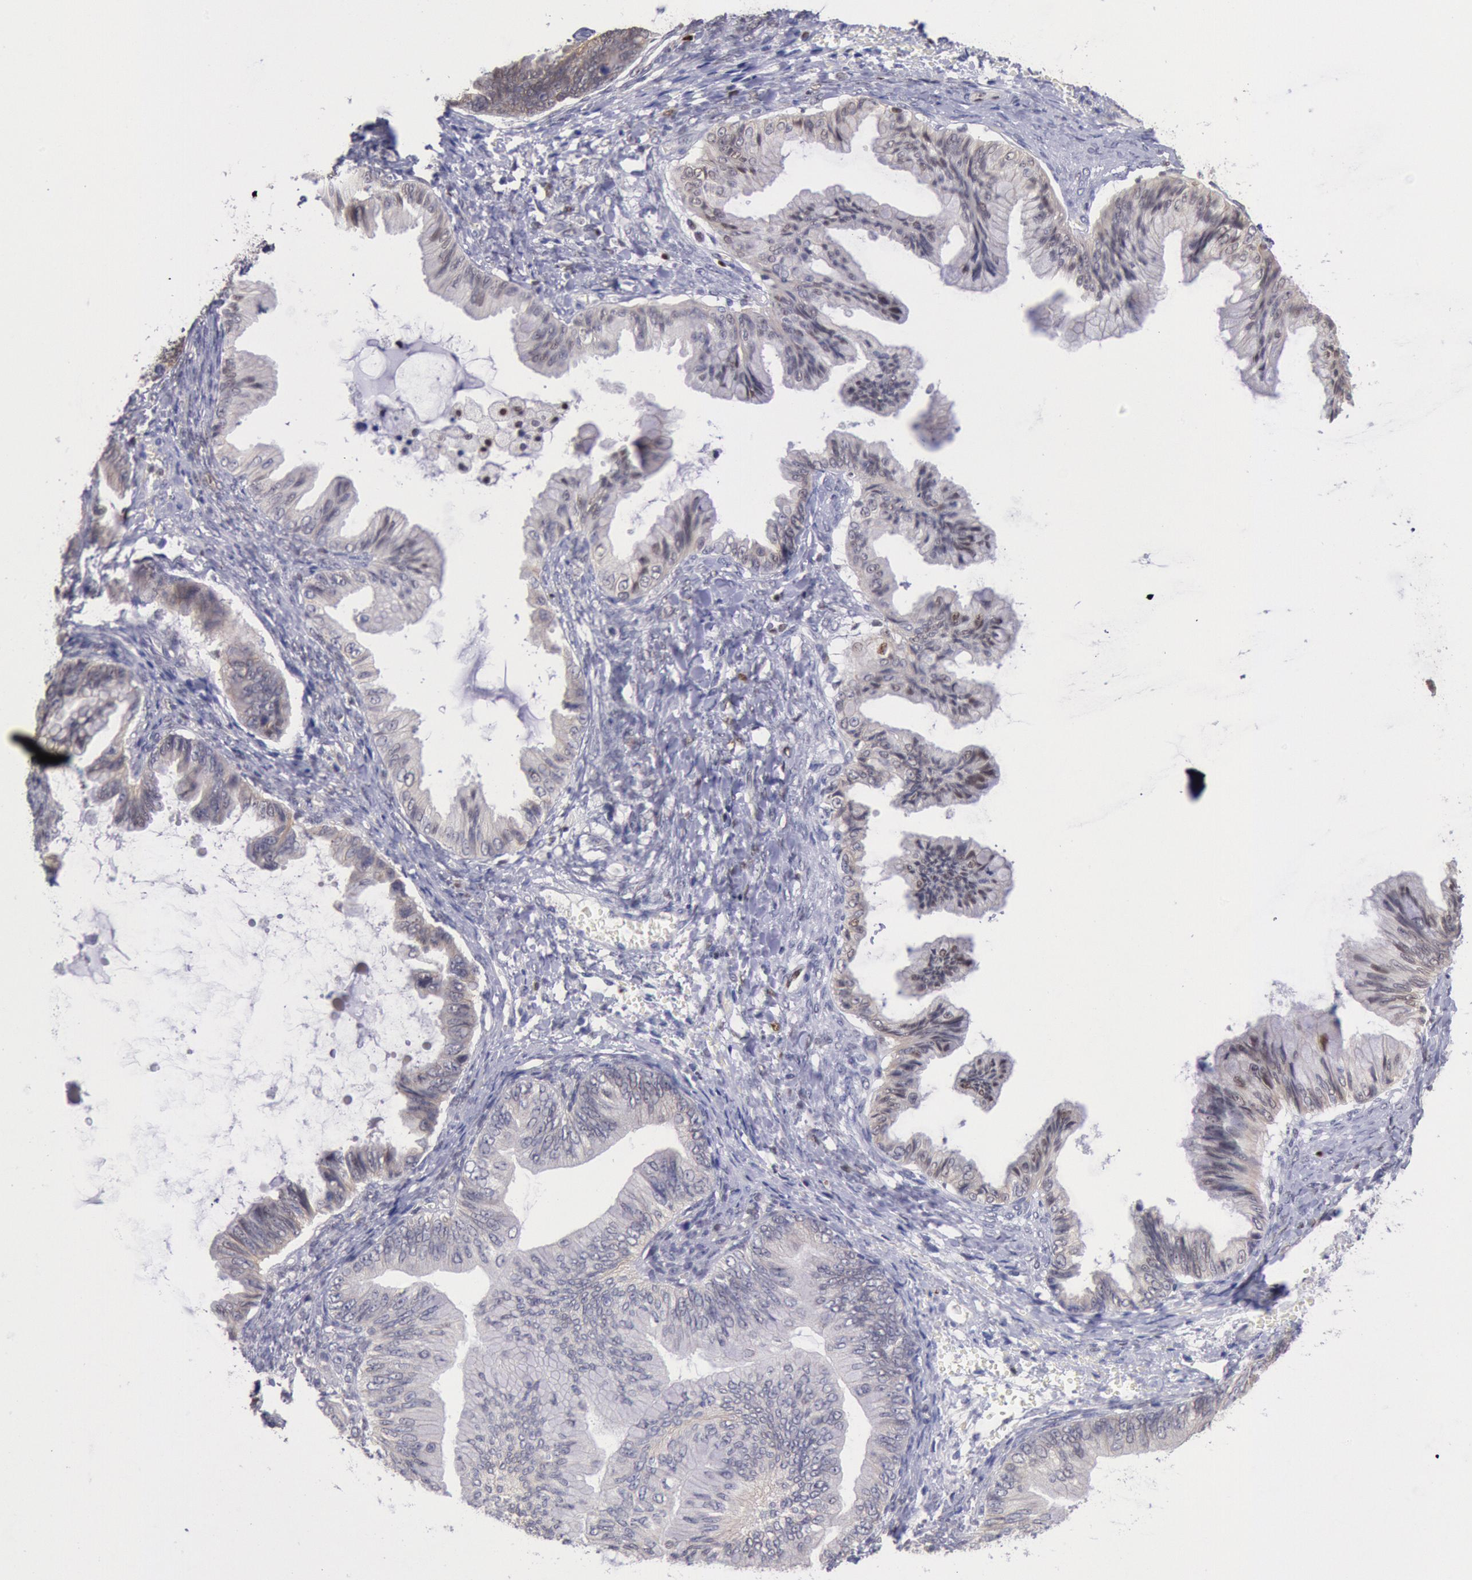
{"staining": {"intensity": "negative", "quantity": "none", "location": "none"}, "tissue": "ovarian cancer", "cell_type": "Tumor cells", "image_type": "cancer", "snomed": [{"axis": "morphology", "description": "Cystadenocarcinoma, mucinous, NOS"}, {"axis": "topography", "description": "Ovary"}], "caption": "Histopathology image shows no protein staining in tumor cells of ovarian cancer tissue.", "gene": "RPS6KA5", "patient": {"sex": "female", "age": 36}}